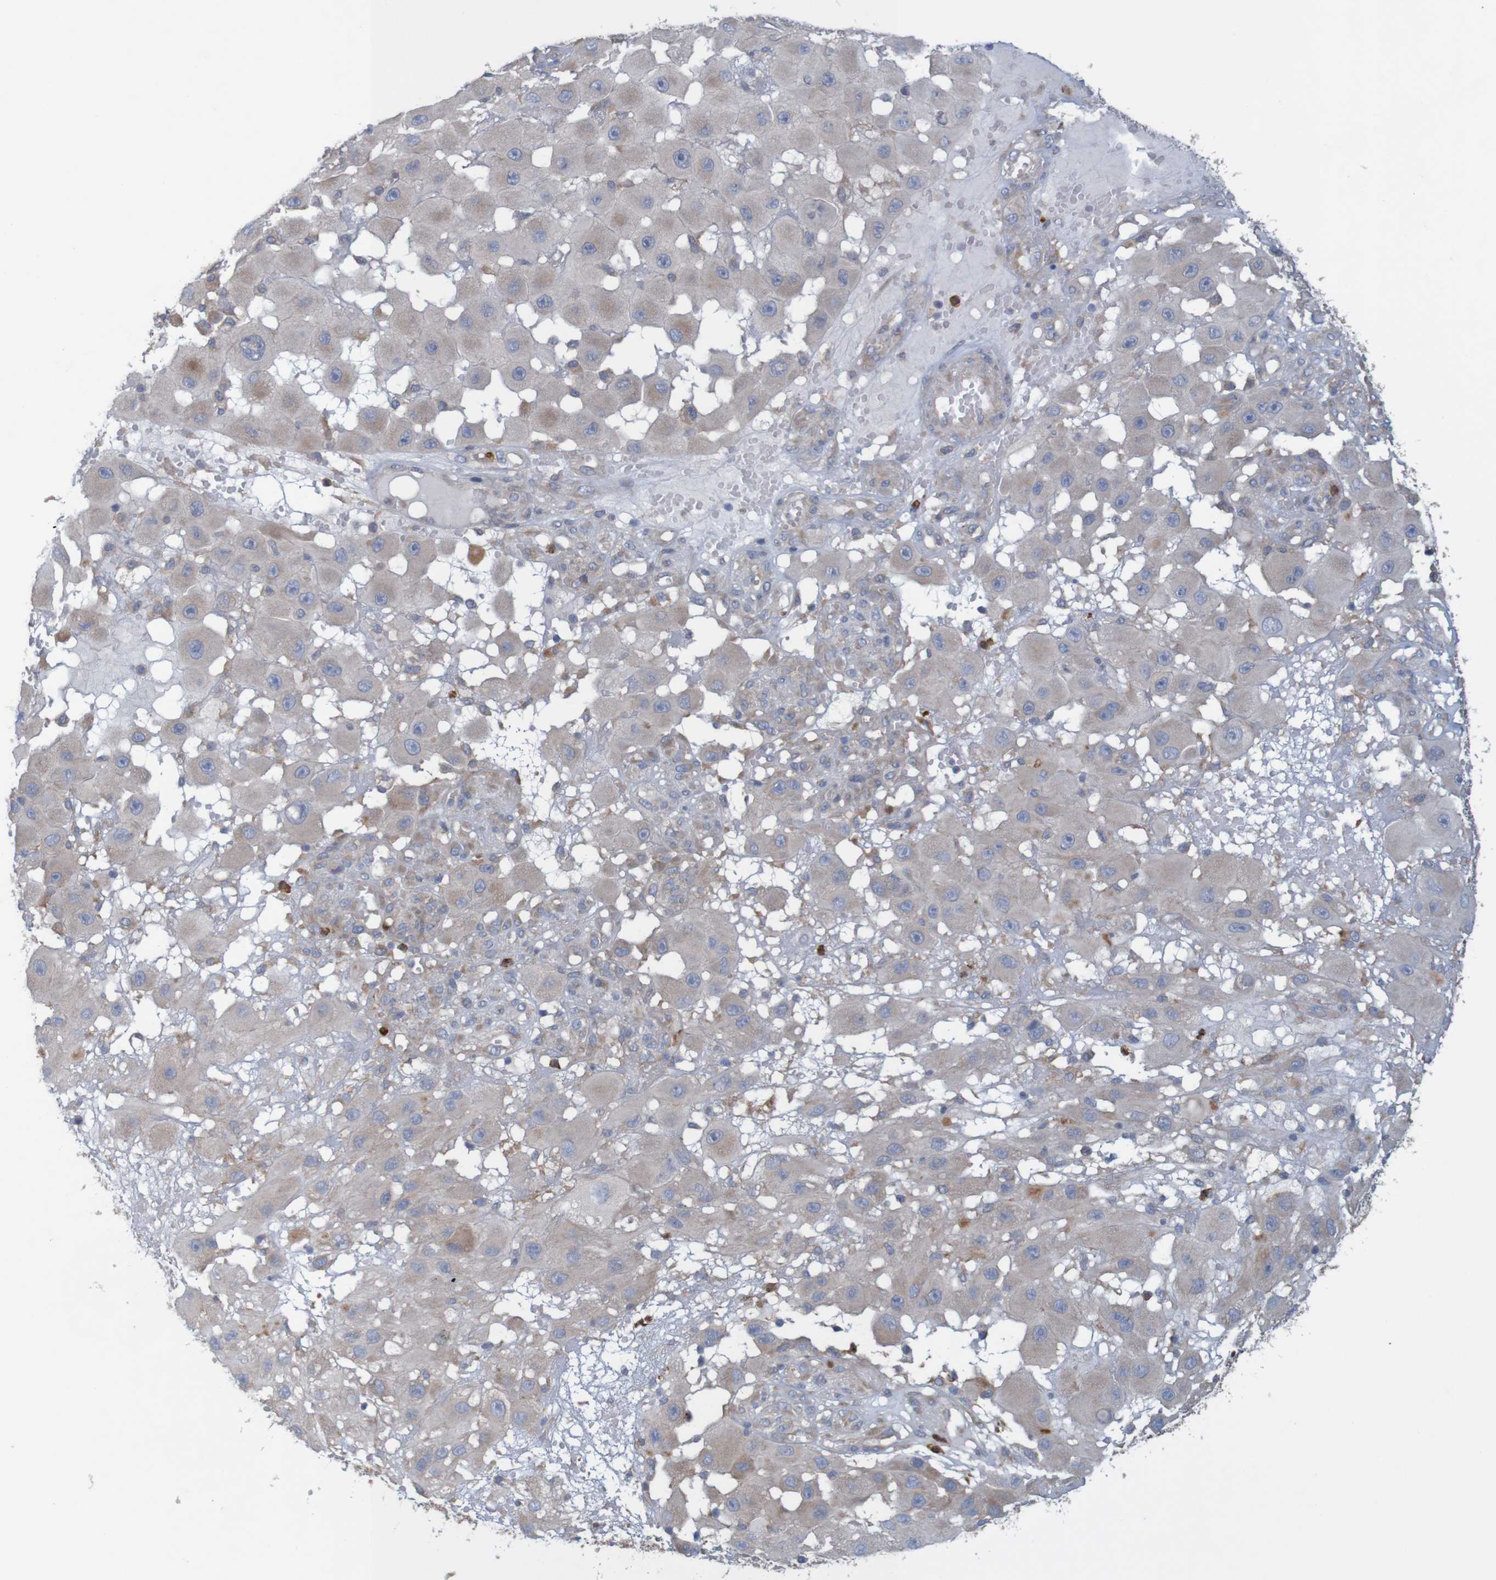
{"staining": {"intensity": "weak", "quantity": "<25%", "location": "cytoplasmic/membranous"}, "tissue": "melanoma", "cell_type": "Tumor cells", "image_type": "cancer", "snomed": [{"axis": "morphology", "description": "Malignant melanoma, NOS"}, {"axis": "topography", "description": "Skin"}], "caption": "High power microscopy histopathology image of an IHC histopathology image of melanoma, revealing no significant expression in tumor cells.", "gene": "KRT23", "patient": {"sex": "female", "age": 81}}